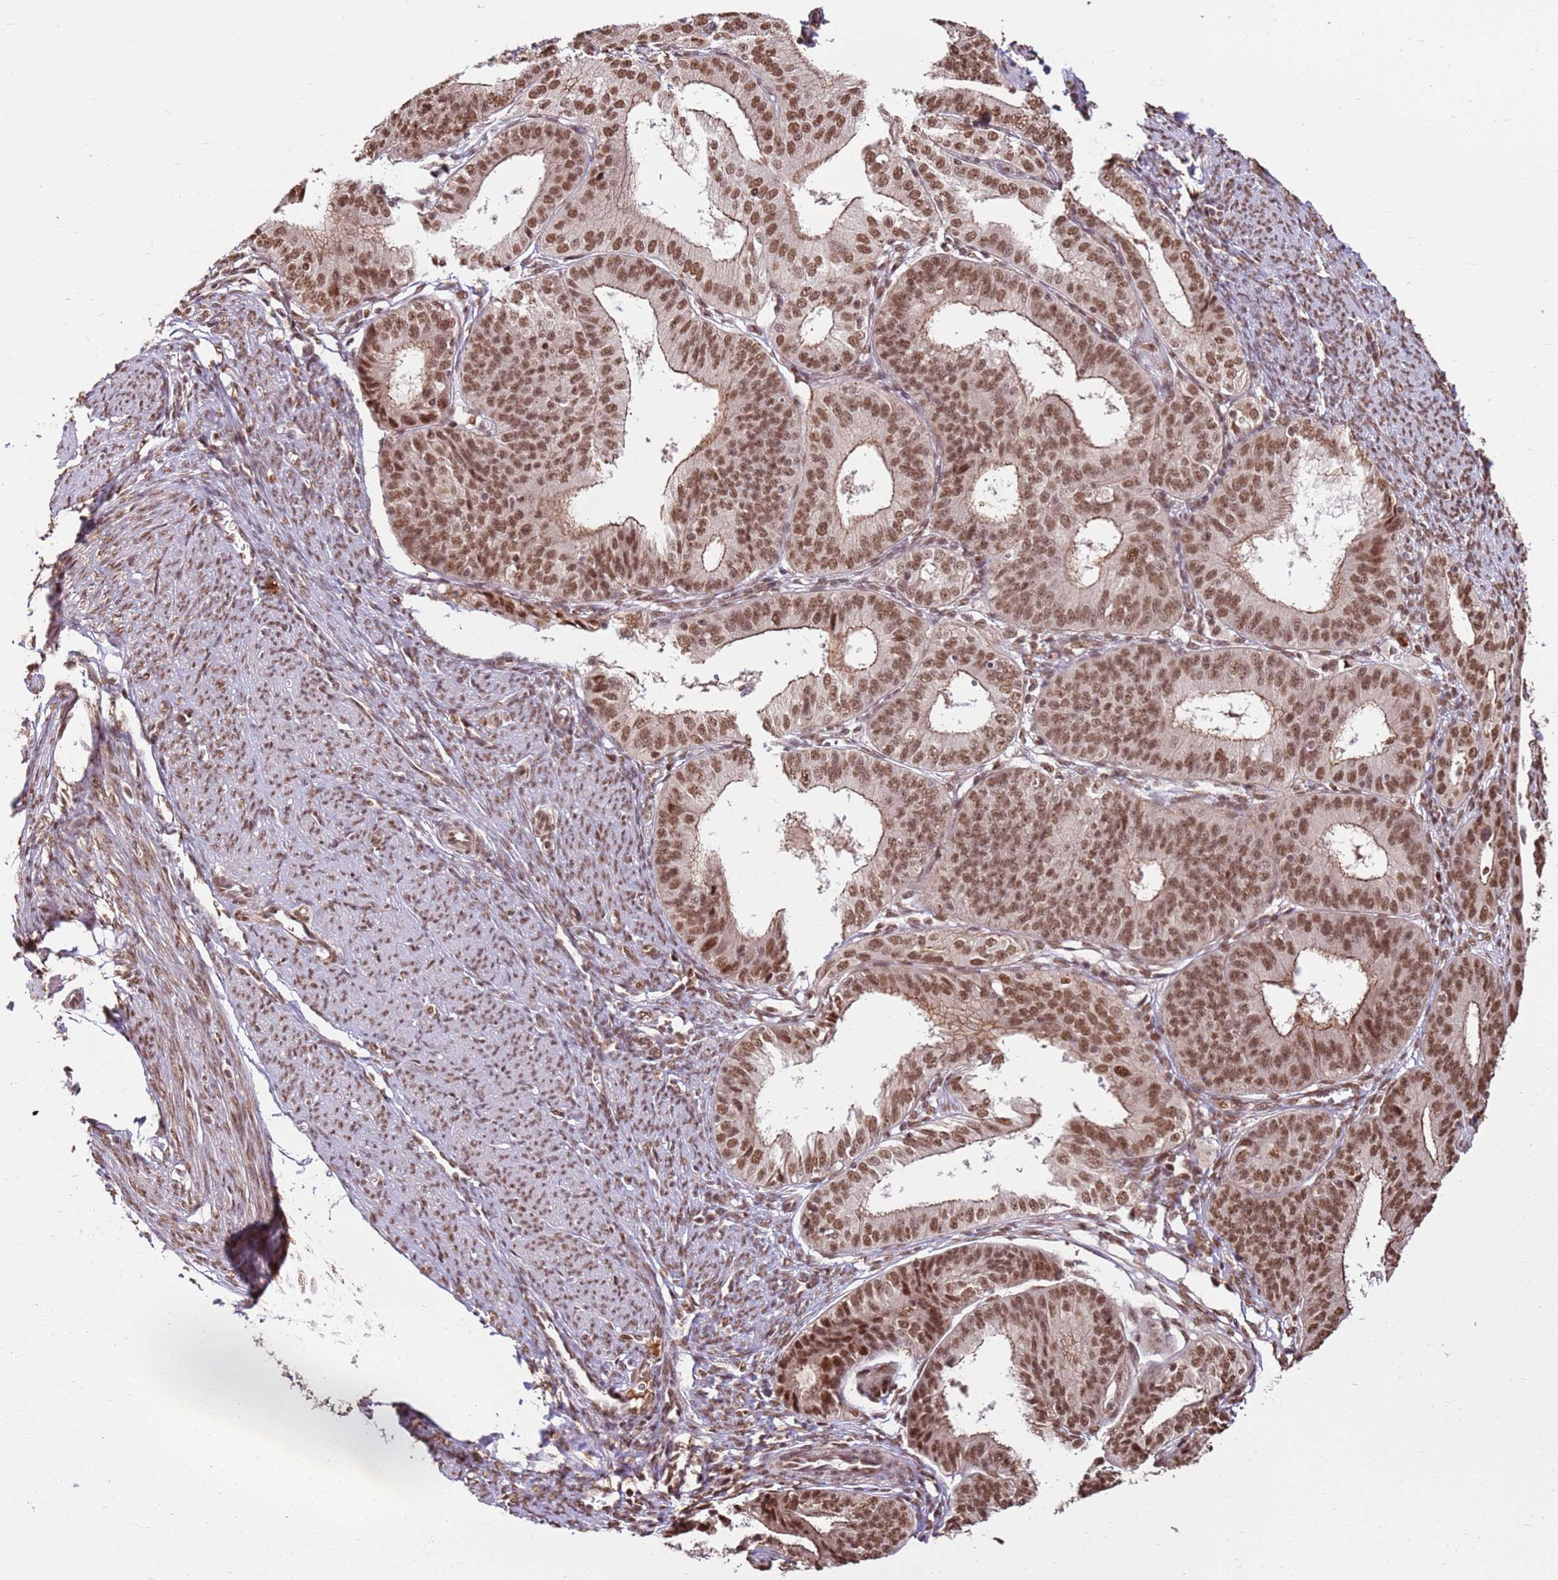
{"staining": {"intensity": "moderate", "quantity": ">75%", "location": "cytoplasmic/membranous,nuclear"}, "tissue": "endometrial cancer", "cell_type": "Tumor cells", "image_type": "cancer", "snomed": [{"axis": "morphology", "description": "Adenocarcinoma, NOS"}, {"axis": "topography", "description": "Endometrium"}], "caption": "Immunohistochemistry histopathology image of human endometrial adenocarcinoma stained for a protein (brown), which shows medium levels of moderate cytoplasmic/membranous and nuclear staining in about >75% of tumor cells.", "gene": "ZBTB12", "patient": {"sex": "female", "age": 51}}